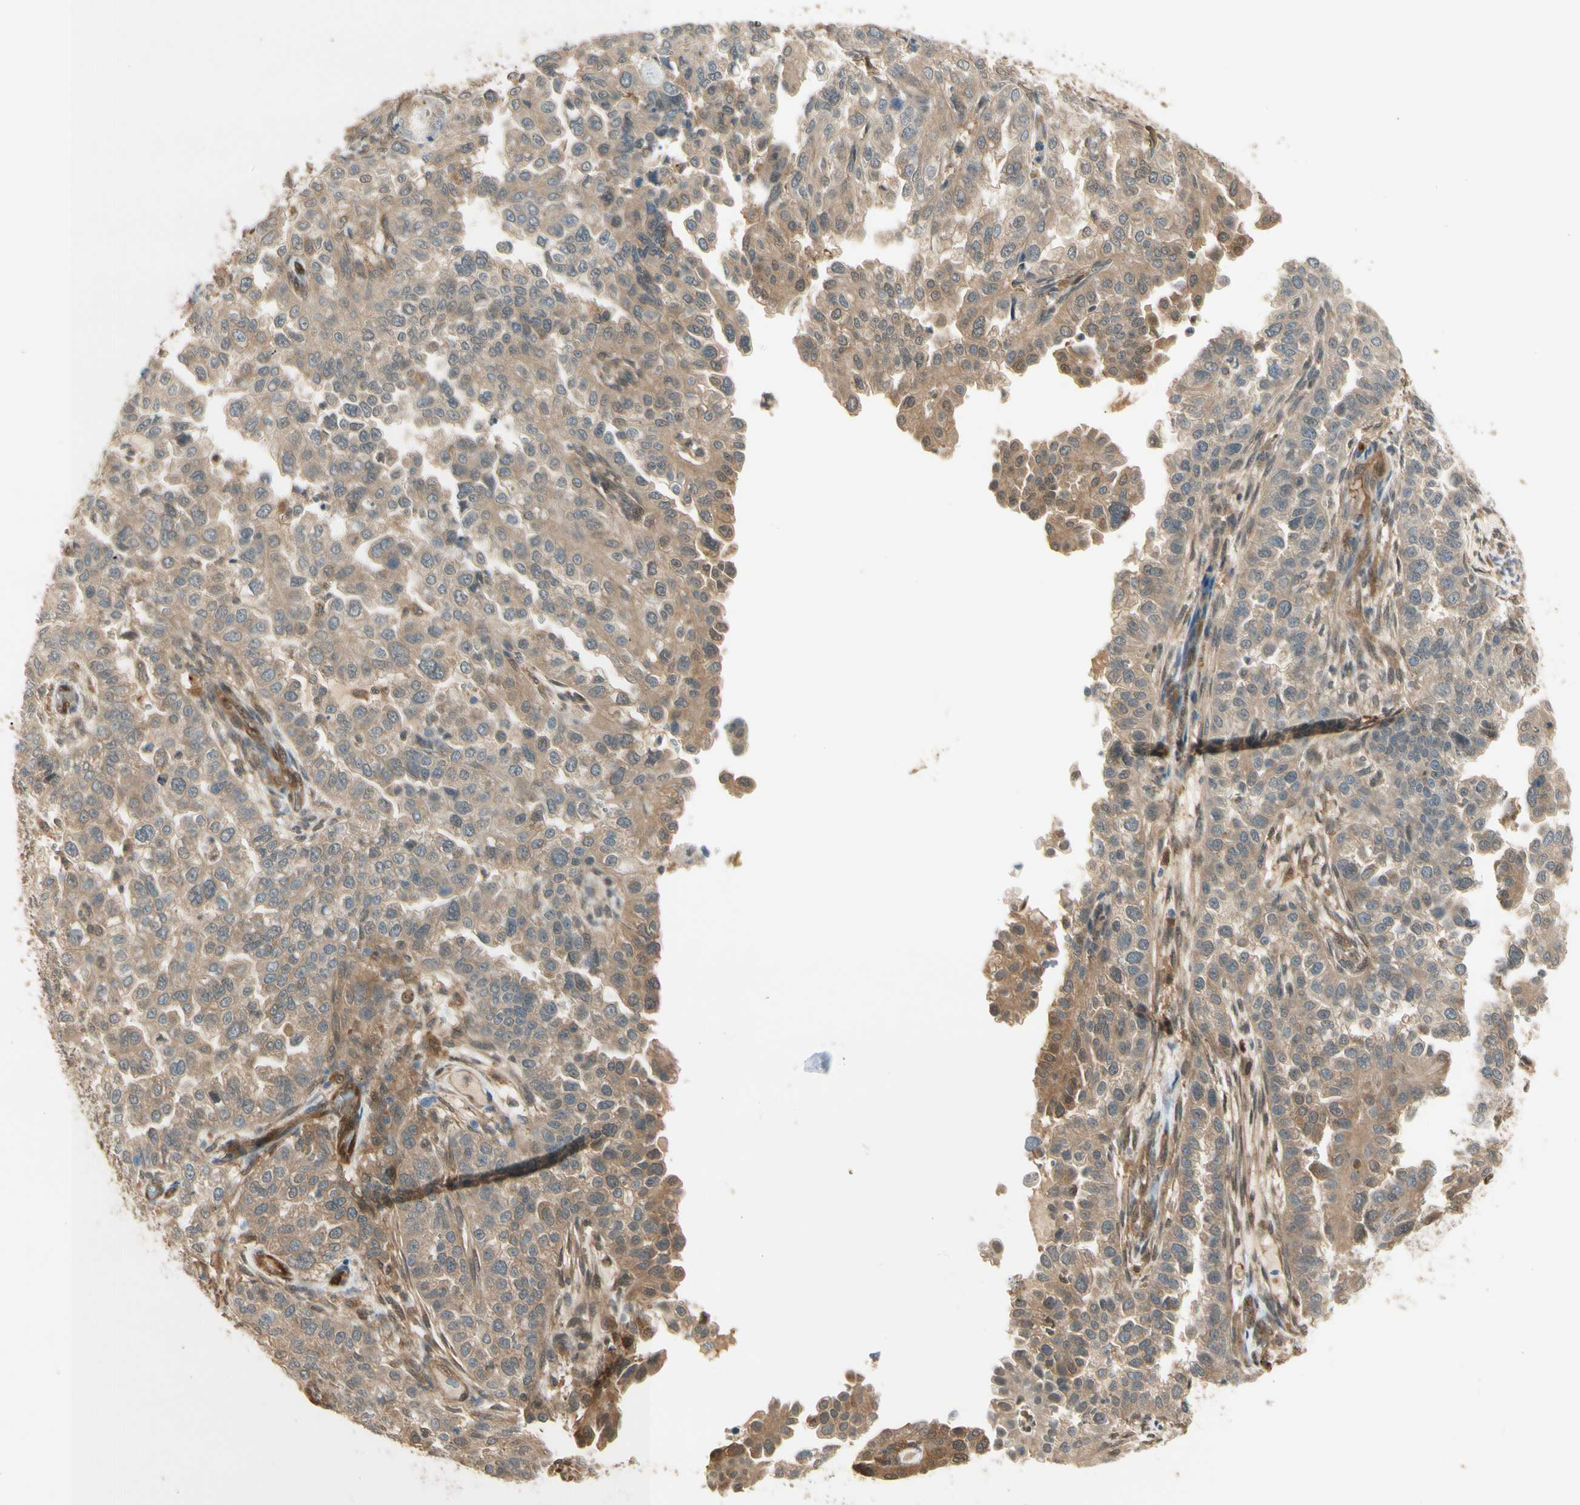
{"staining": {"intensity": "moderate", "quantity": ">75%", "location": "cytoplasmic/membranous"}, "tissue": "endometrial cancer", "cell_type": "Tumor cells", "image_type": "cancer", "snomed": [{"axis": "morphology", "description": "Adenocarcinoma, NOS"}, {"axis": "topography", "description": "Endometrium"}], "caption": "Protein positivity by immunohistochemistry (IHC) reveals moderate cytoplasmic/membranous expression in about >75% of tumor cells in endometrial cancer.", "gene": "SERPINB6", "patient": {"sex": "female", "age": 85}}